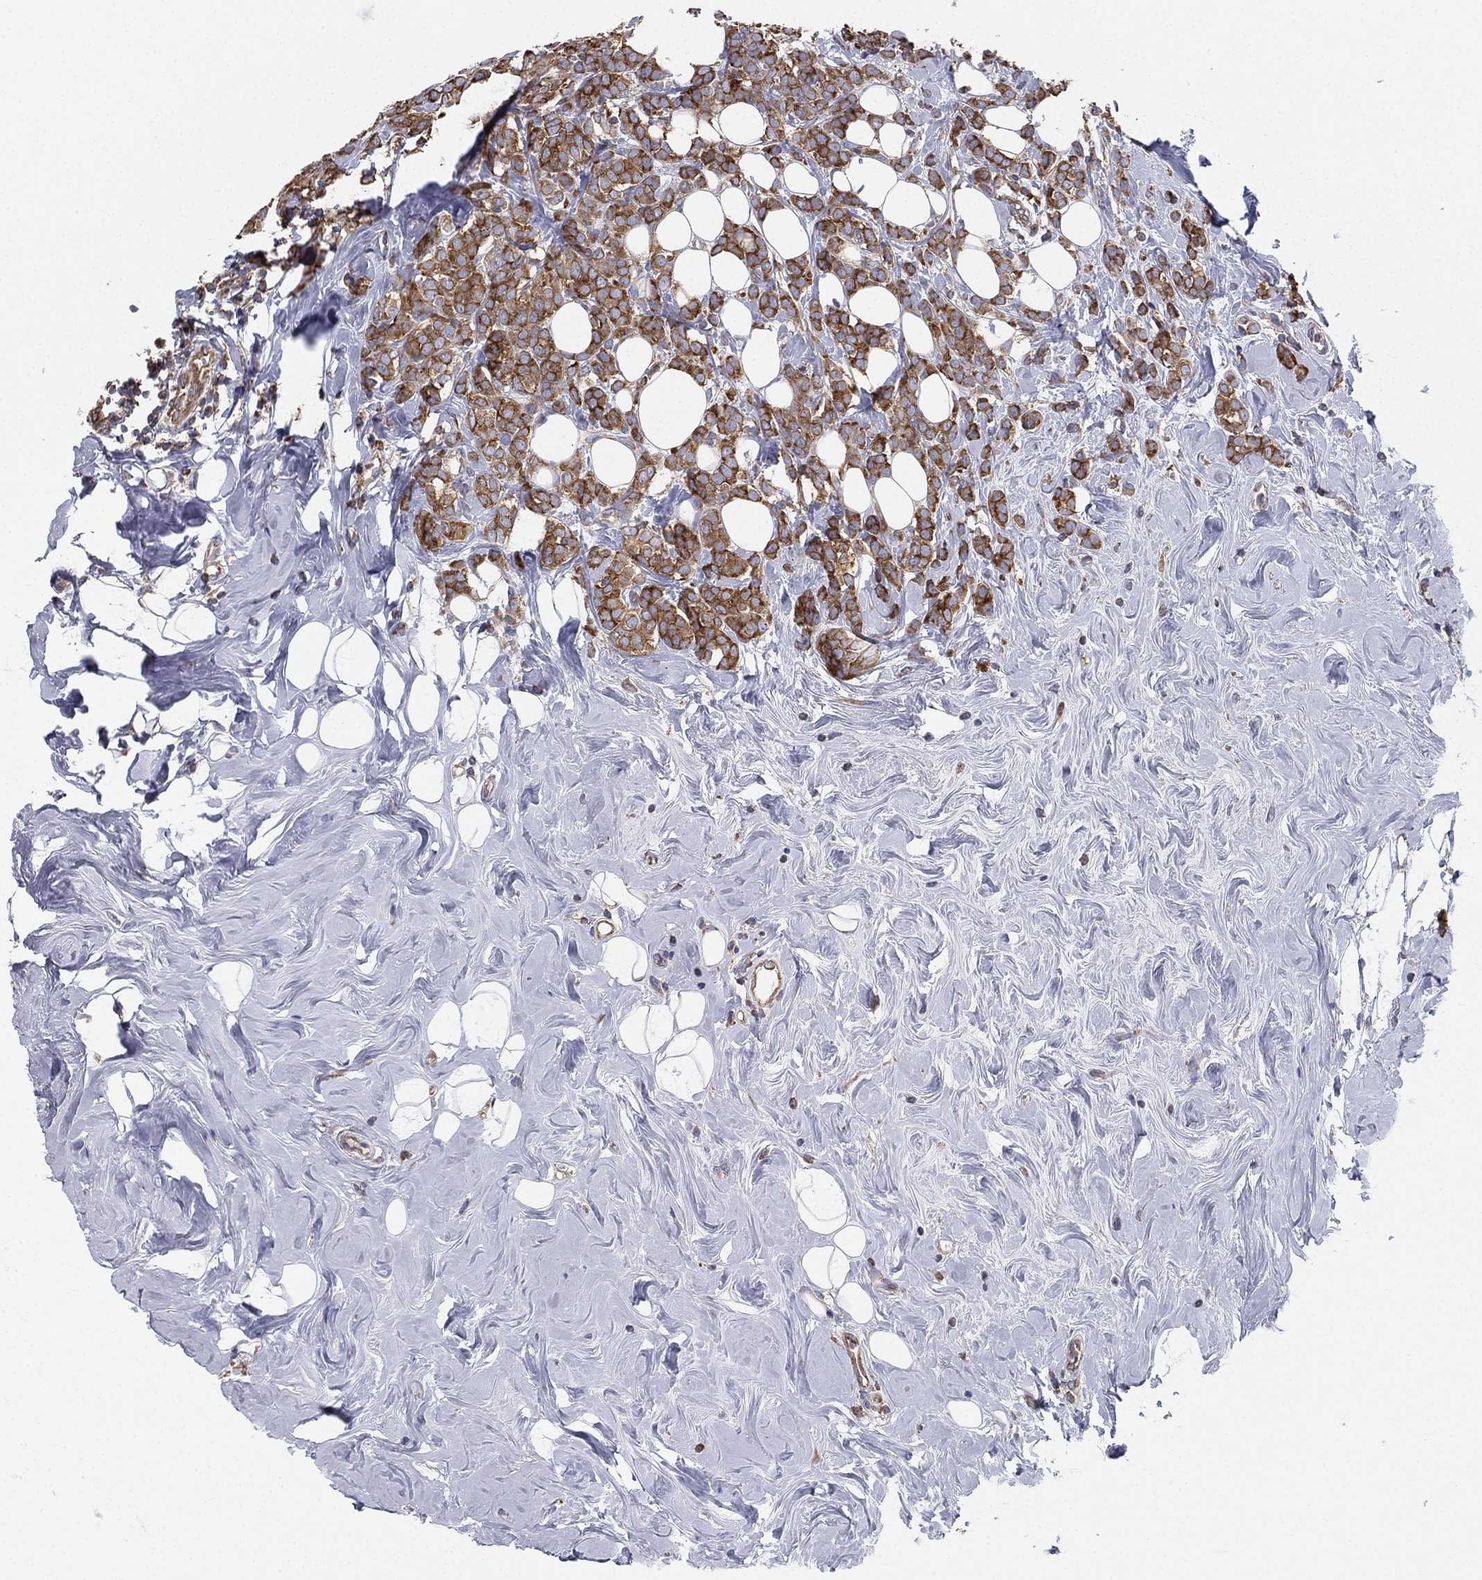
{"staining": {"intensity": "strong", "quantity": ">75%", "location": "cytoplasmic/membranous"}, "tissue": "breast cancer", "cell_type": "Tumor cells", "image_type": "cancer", "snomed": [{"axis": "morphology", "description": "Lobular carcinoma"}, {"axis": "topography", "description": "Breast"}], "caption": "Protein expression by immunohistochemistry (IHC) exhibits strong cytoplasmic/membranous positivity in about >75% of tumor cells in breast lobular carcinoma.", "gene": "FARSA", "patient": {"sex": "female", "age": 49}}